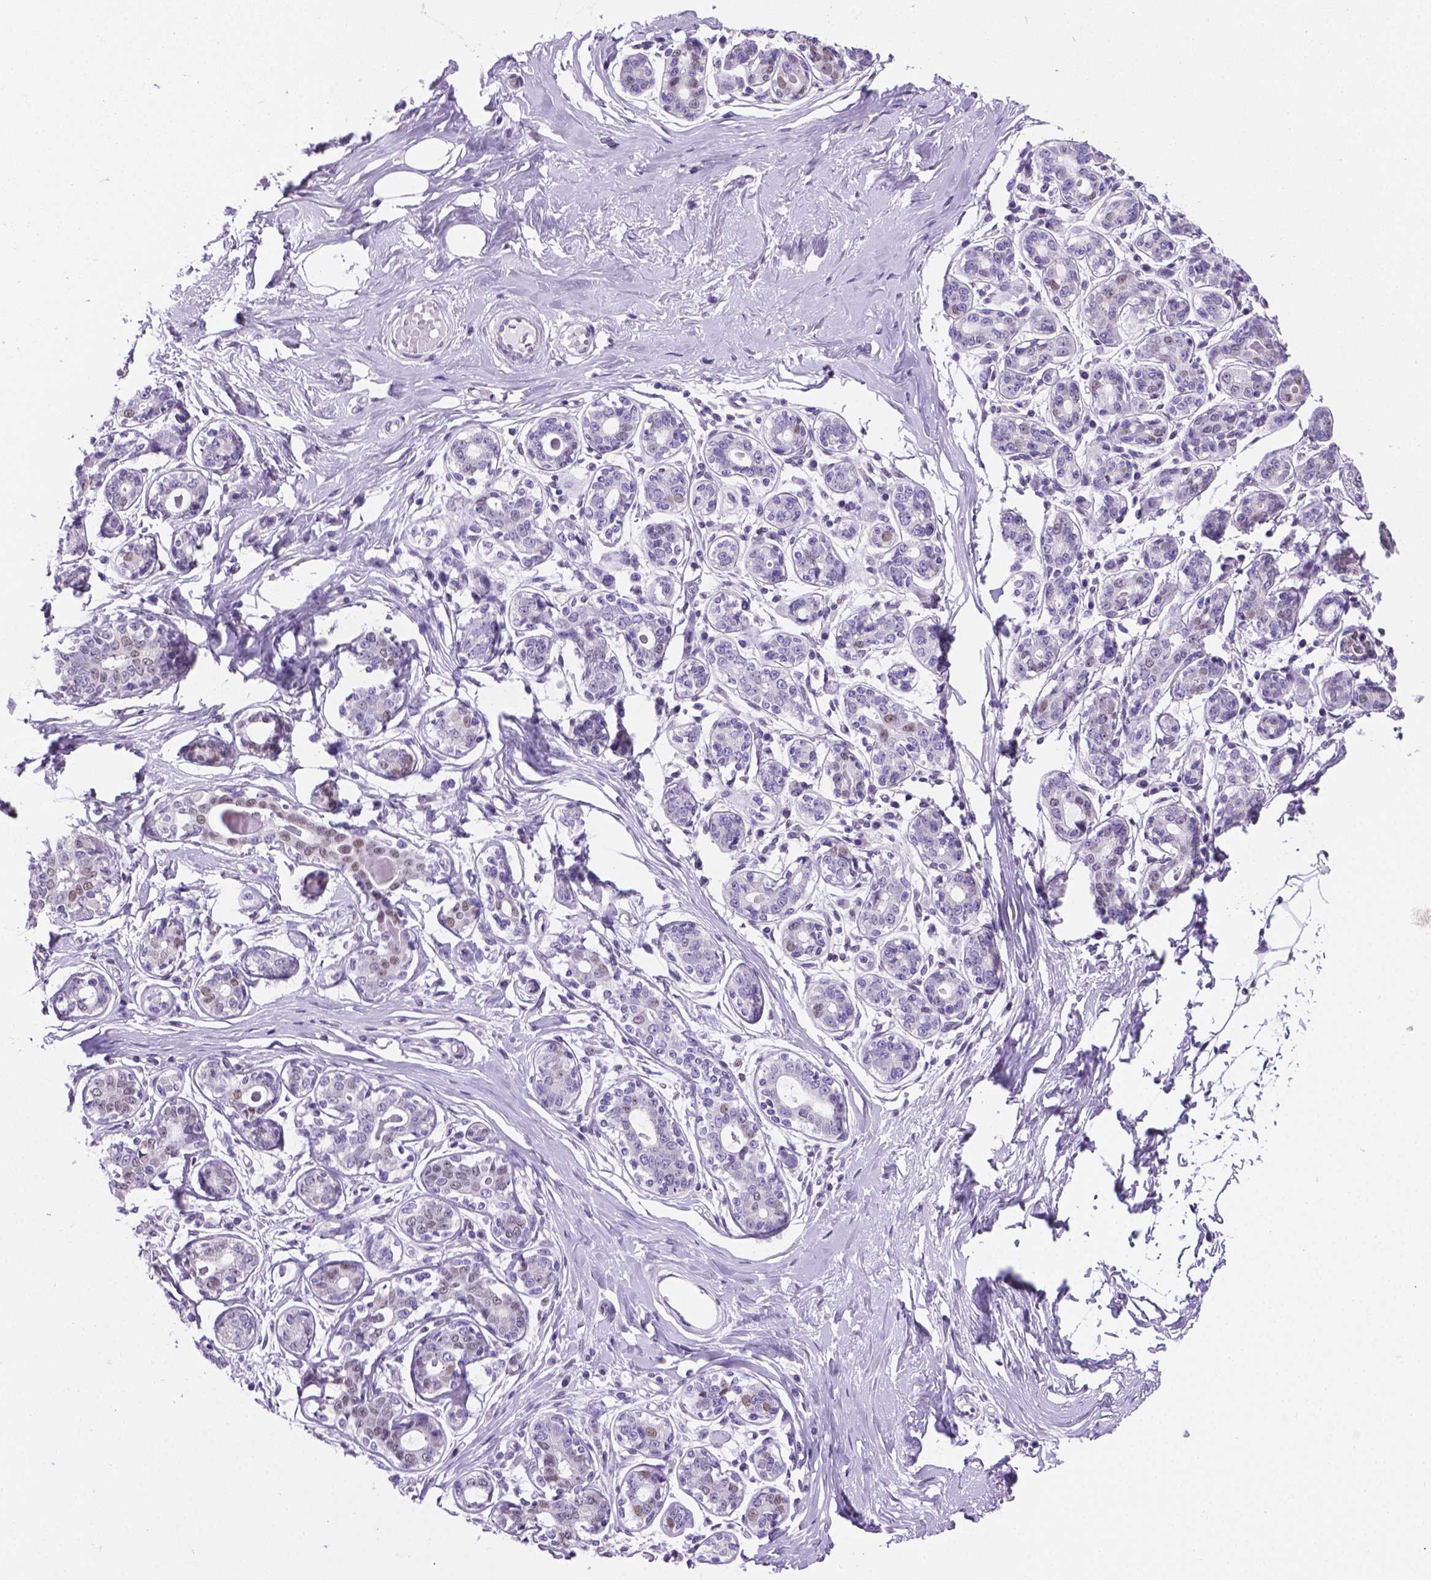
{"staining": {"intensity": "negative", "quantity": "none", "location": "none"}, "tissue": "breast", "cell_type": "Adipocytes", "image_type": "normal", "snomed": [{"axis": "morphology", "description": "Normal tissue, NOS"}, {"axis": "topography", "description": "Skin"}, {"axis": "topography", "description": "Breast"}], "caption": "An image of human breast is negative for staining in adipocytes. (Brightfield microscopy of DAB (3,3'-diaminobenzidine) IHC at high magnification).", "gene": "TMEM210", "patient": {"sex": "female", "age": 43}}